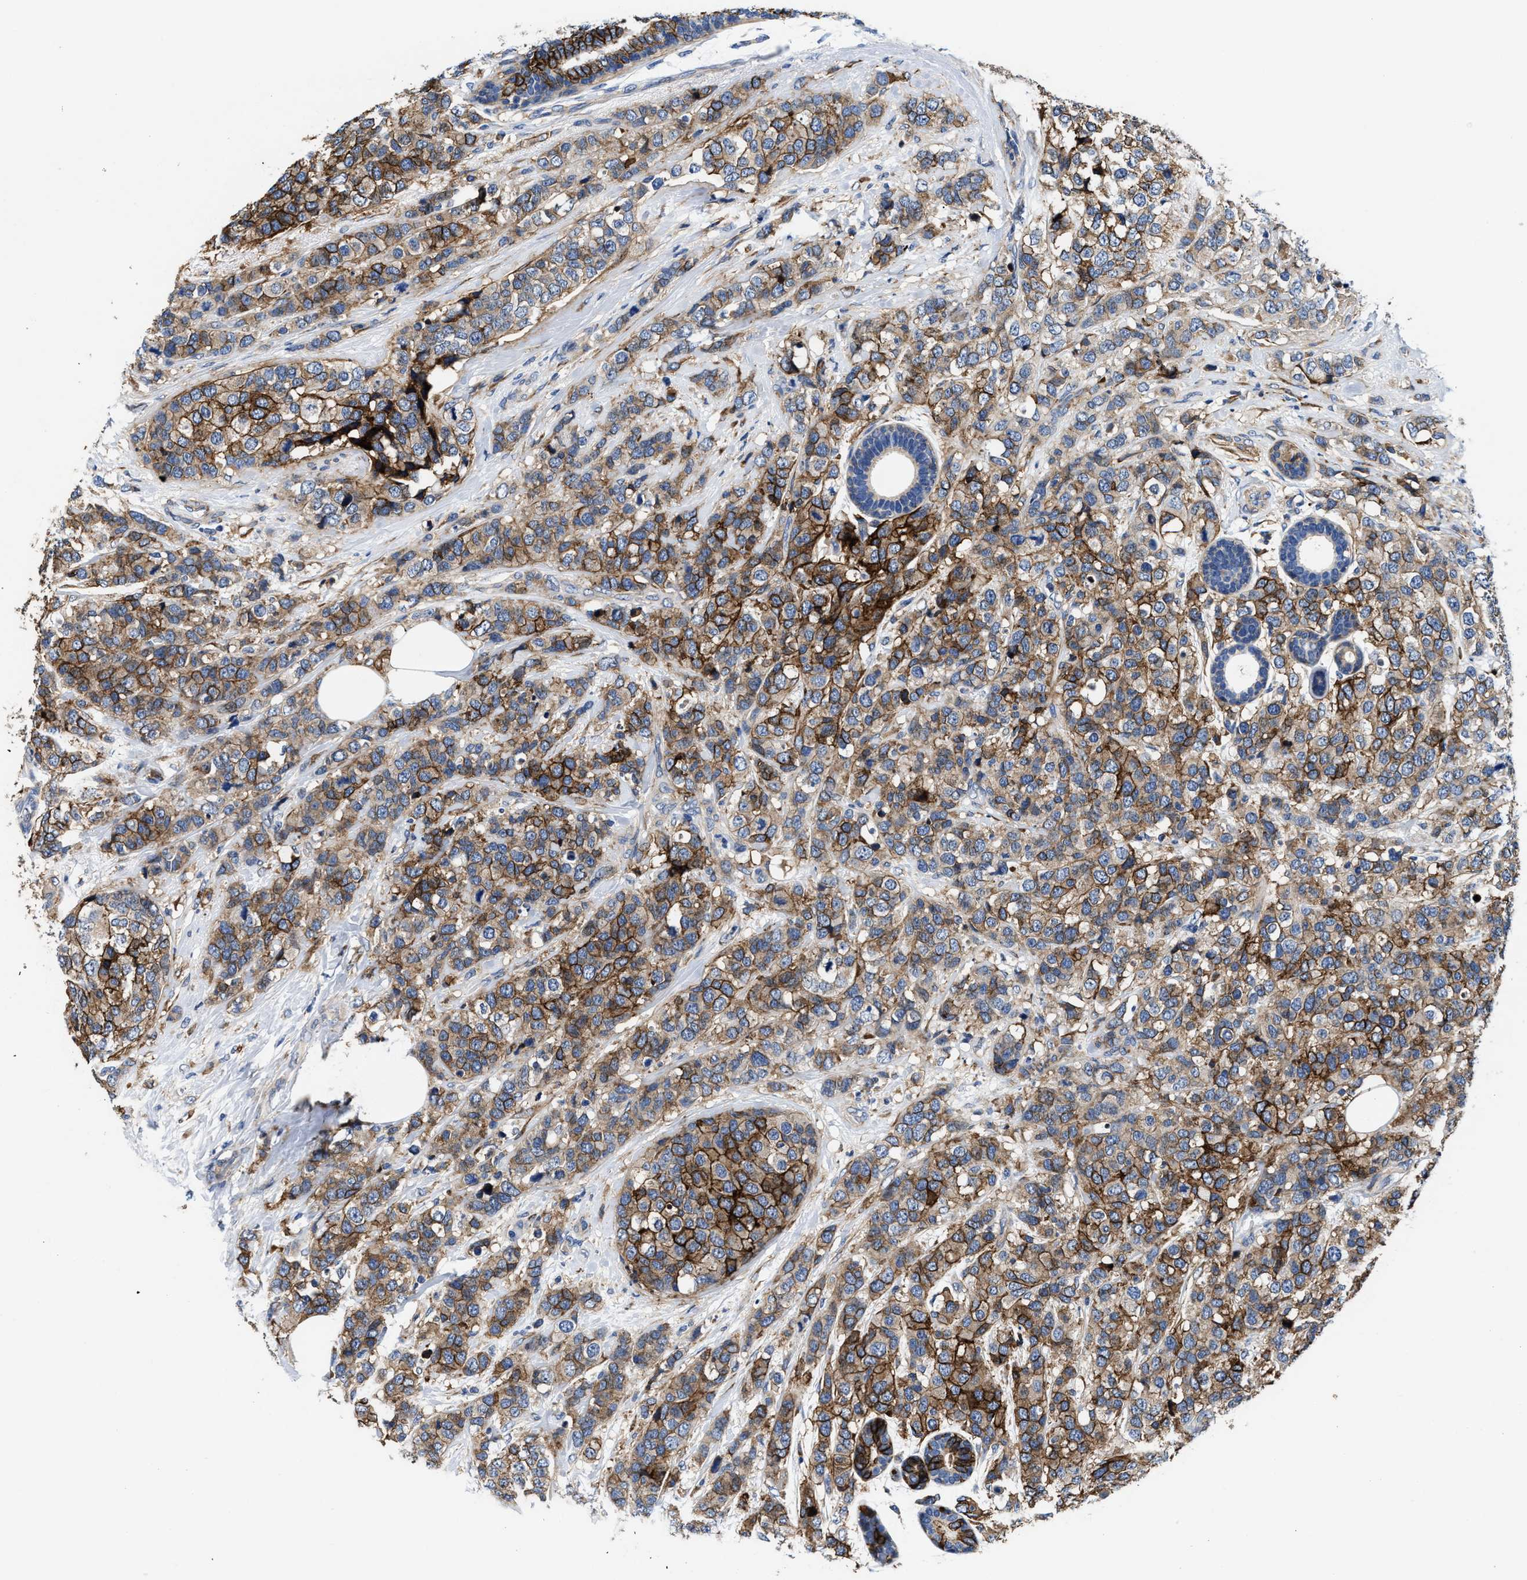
{"staining": {"intensity": "moderate", "quantity": ">75%", "location": "cytoplasmic/membranous"}, "tissue": "breast cancer", "cell_type": "Tumor cells", "image_type": "cancer", "snomed": [{"axis": "morphology", "description": "Lobular carcinoma"}, {"axis": "topography", "description": "Breast"}], "caption": "About >75% of tumor cells in lobular carcinoma (breast) demonstrate moderate cytoplasmic/membranous protein staining as visualized by brown immunohistochemical staining.", "gene": "SLC12A2", "patient": {"sex": "female", "age": 59}}